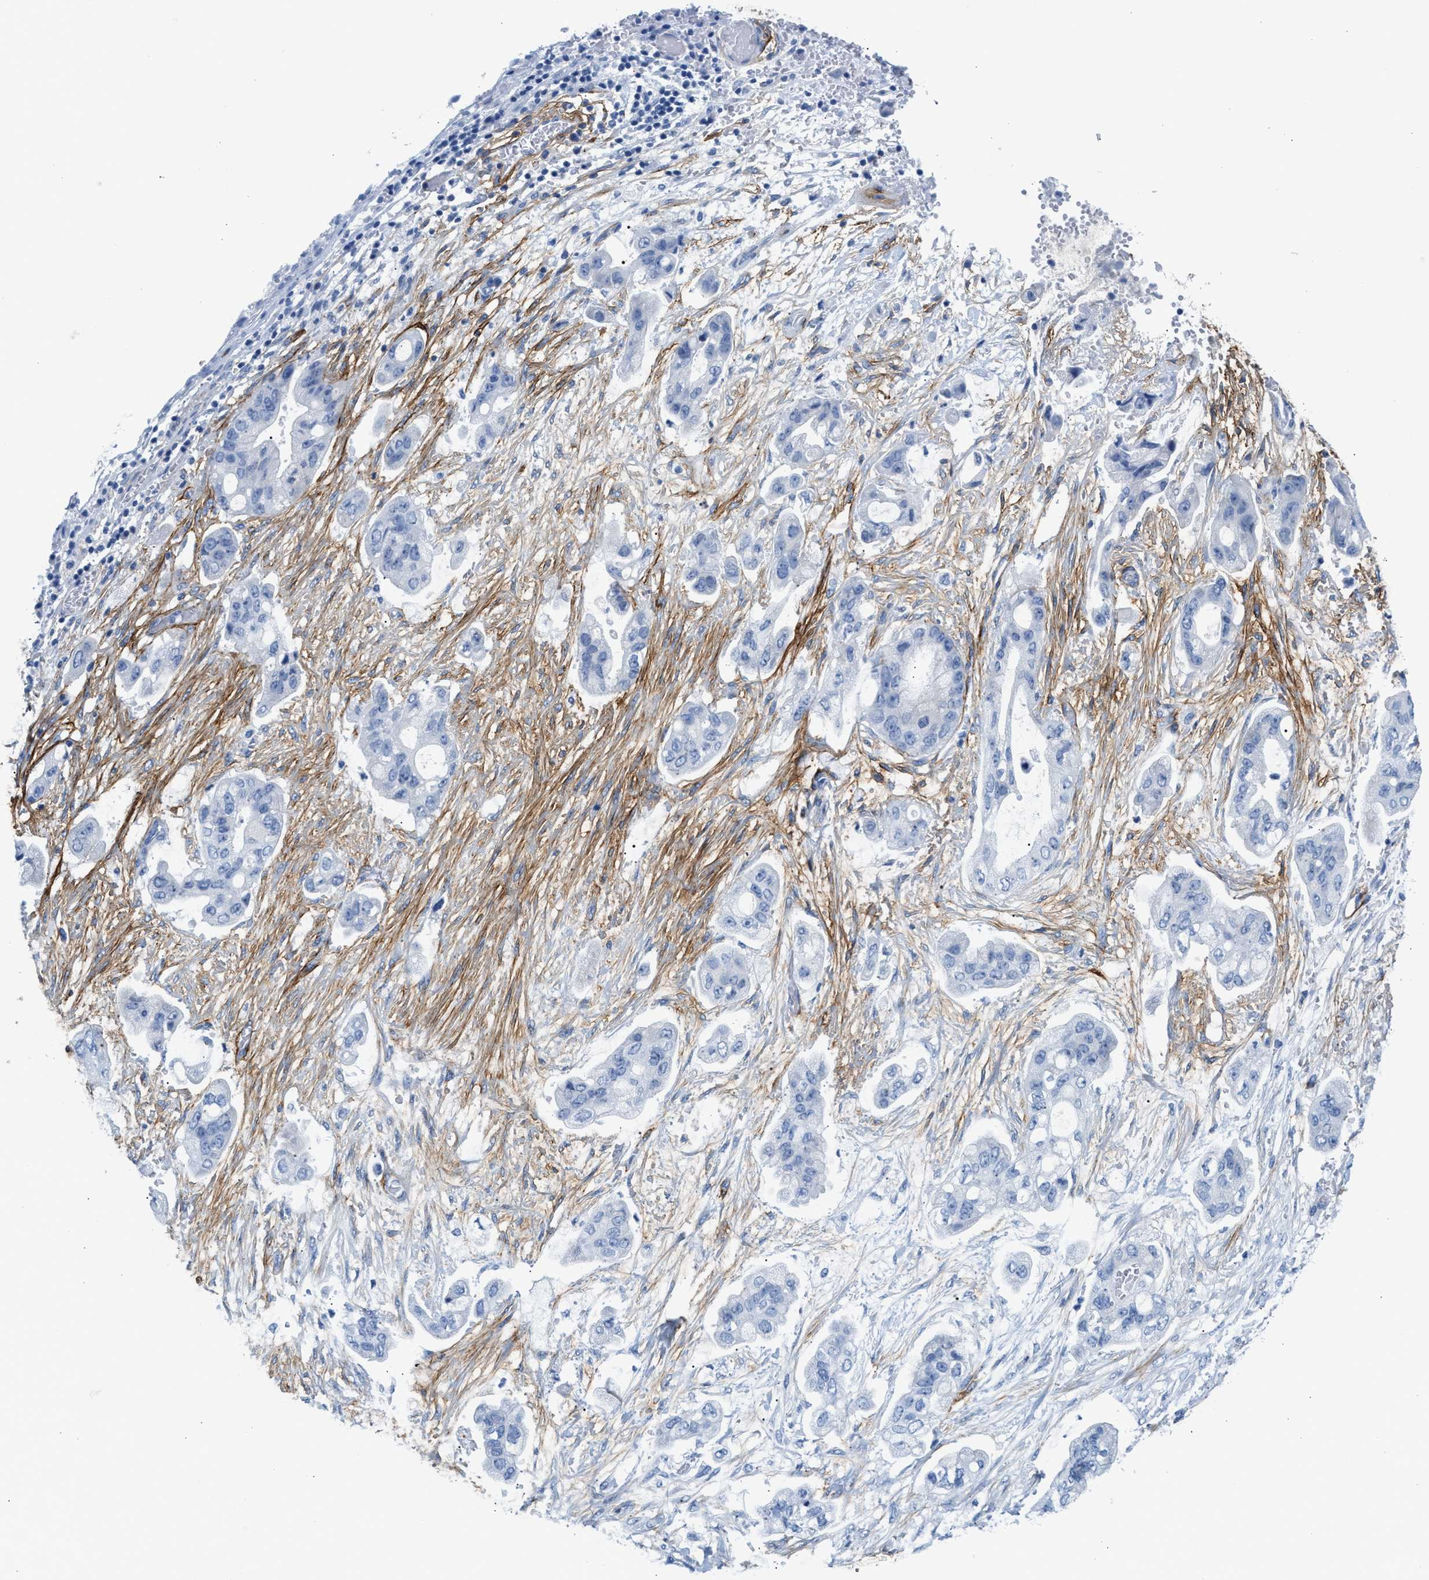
{"staining": {"intensity": "negative", "quantity": "none", "location": "none"}, "tissue": "stomach cancer", "cell_type": "Tumor cells", "image_type": "cancer", "snomed": [{"axis": "morphology", "description": "Adenocarcinoma, NOS"}, {"axis": "topography", "description": "Stomach"}], "caption": "DAB immunohistochemical staining of human stomach adenocarcinoma displays no significant positivity in tumor cells.", "gene": "TNR", "patient": {"sex": "male", "age": 62}}